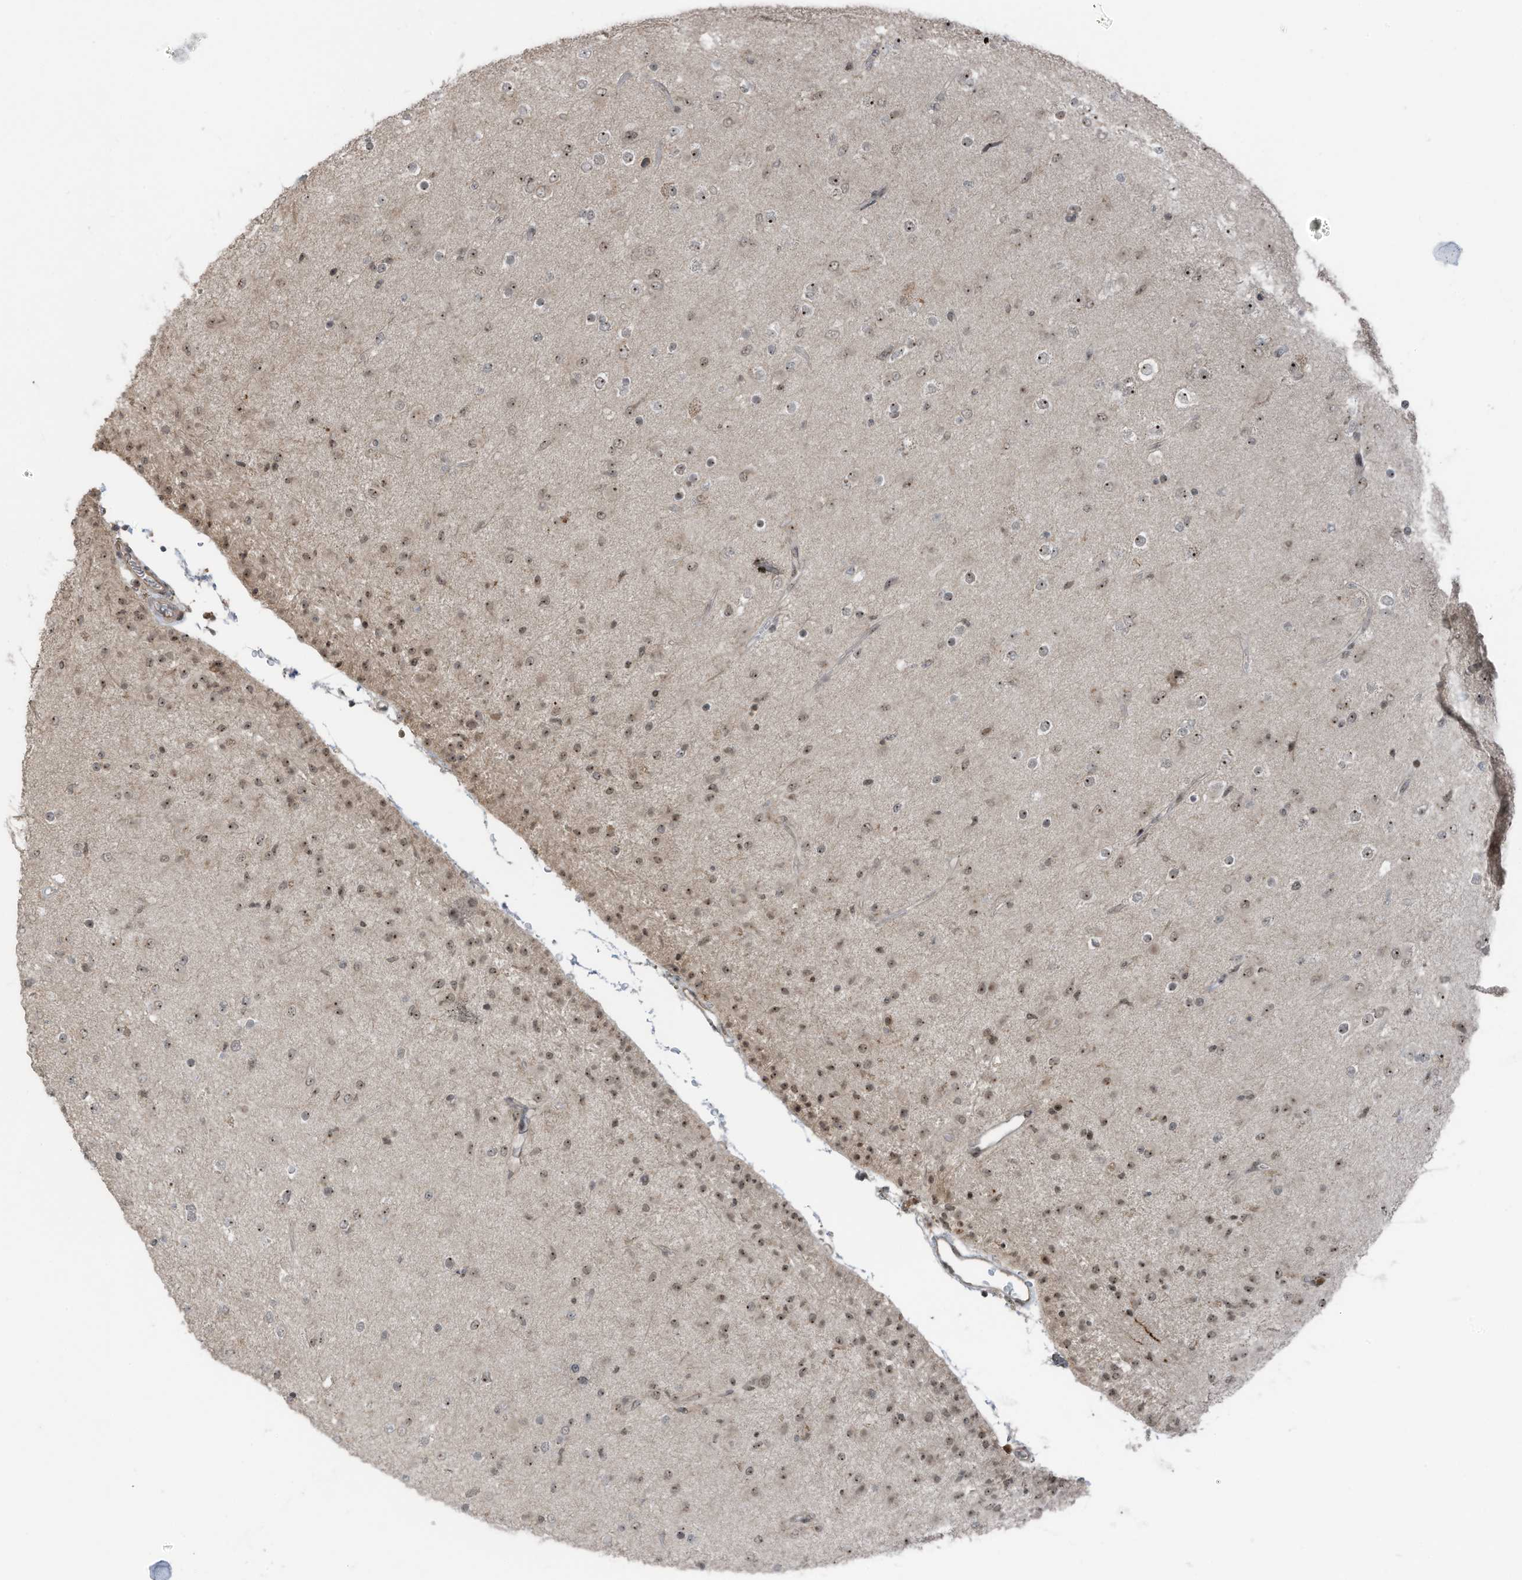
{"staining": {"intensity": "moderate", "quantity": ">75%", "location": "nuclear"}, "tissue": "glioma", "cell_type": "Tumor cells", "image_type": "cancer", "snomed": [{"axis": "morphology", "description": "Glioma, malignant, Low grade"}, {"axis": "topography", "description": "Brain"}], "caption": "Protein staining reveals moderate nuclear expression in approximately >75% of tumor cells in malignant glioma (low-grade).", "gene": "UTP3", "patient": {"sex": "male", "age": 65}}